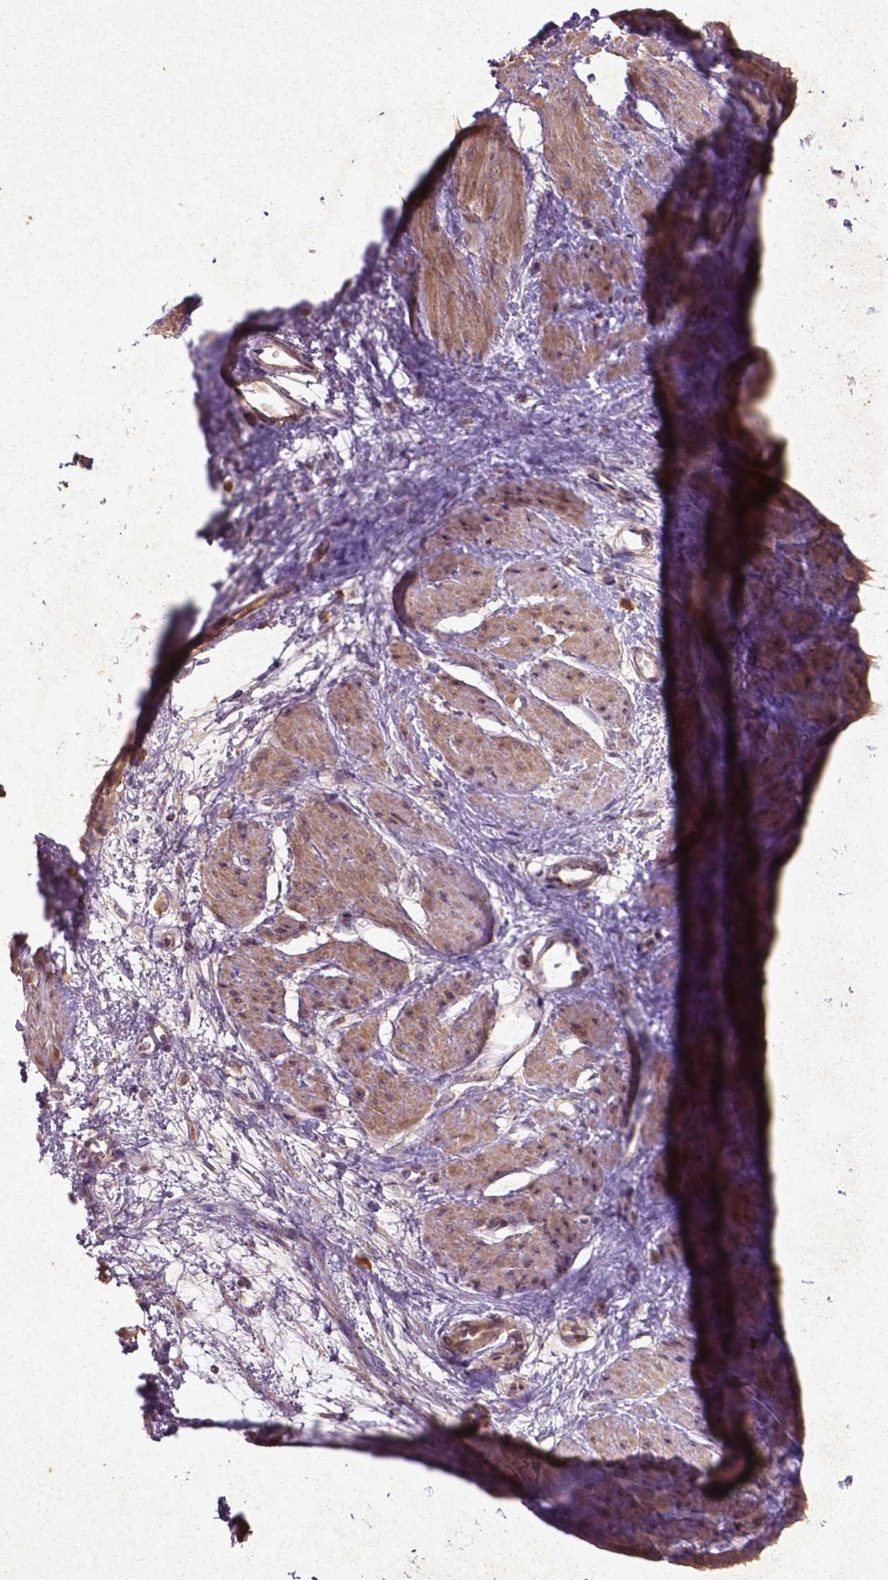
{"staining": {"intensity": "moderate", "quantity": "25%-75%", "location": "cytoplasmic/membranous"}, "tissue": "smooth muscle", "cell_type": "Smooth muscle cells", "image_type": "normal", "snomed": [{"axis": "morphology", "description": "Normal tissue, NOS"}, {"axis": "topography", "description": "Smooth muscle"}, {"axis": "topography", "description": "Uterus"}], "caption": "Brown immunohistochemical staining in benign smooth muscle displays moderate cytoplasmic/membranous staining in approximately 25%-75% of smooth muscle cells. The staining was performed using DAB (3,3'-diaminobenzidine), with brown indicating positive protein expression. Nuclei are stained blue with hematoxylin.", "gene": "COQ2", "patient": {"sex": "female", "age": 39}}